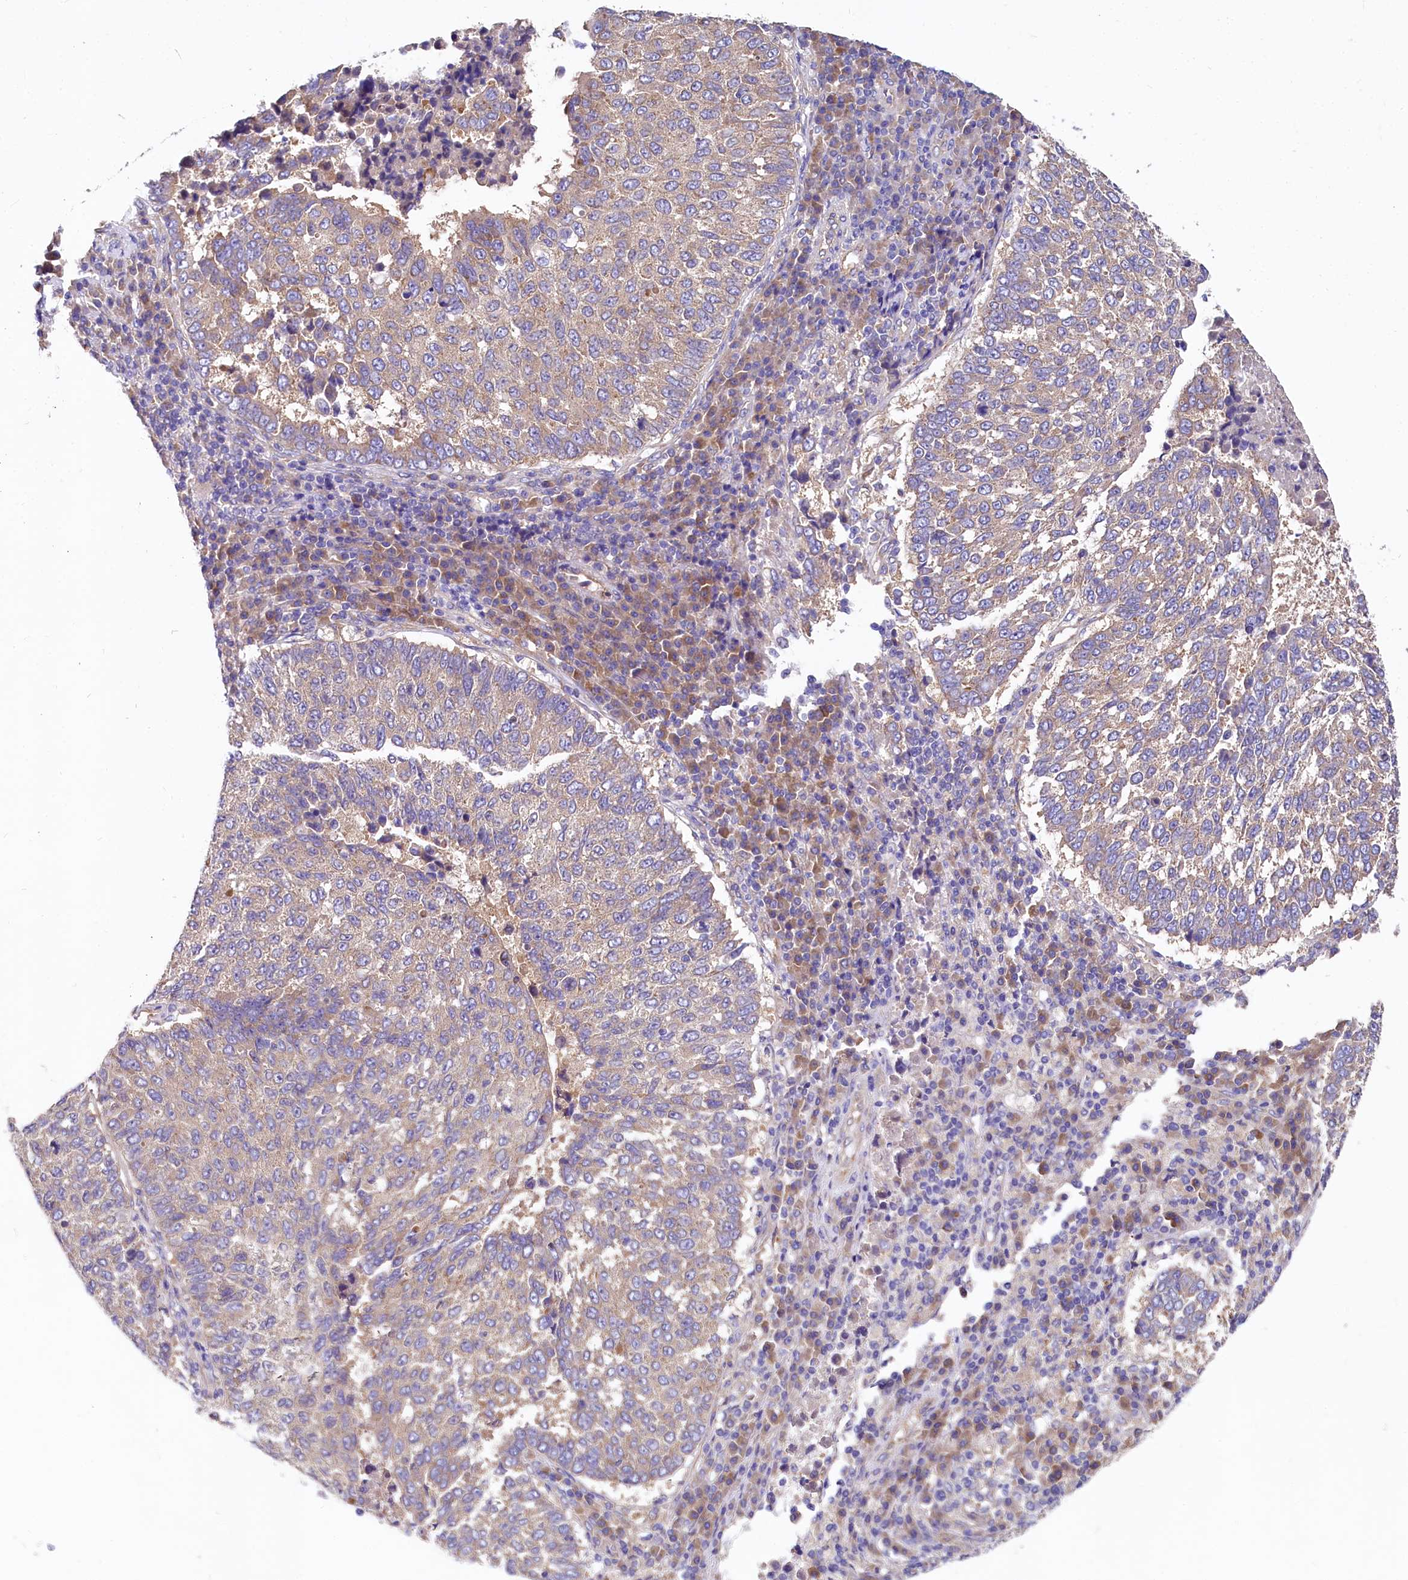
{"staining": {"intensity": "weak", "quantity": ">75%", "location": "cytoplasmic/membranous"}, "tissue": "lung cancer", "cell_type": "Tumor cells", "image_type": "cancer", "snomed": [{"axis": "morphology", "description": "Squamous cell carcinoma, NOS"}, {"axis": "topography", "description": "Lung"}], "caption": "Protein staining of lung cancer (squamous cell carcinoma) tissue exhibits weak cytoplasmic/membranous positivity in about >75% of tumor cells. The staining is performed using DAB (3,3'-diaminobenzidine) brown chromogen to label protein expression. The nuclei are counter-stained blue using hematoxylin.", "gene": "QARS1", "patient": {"sex": "male", "age": 73}}